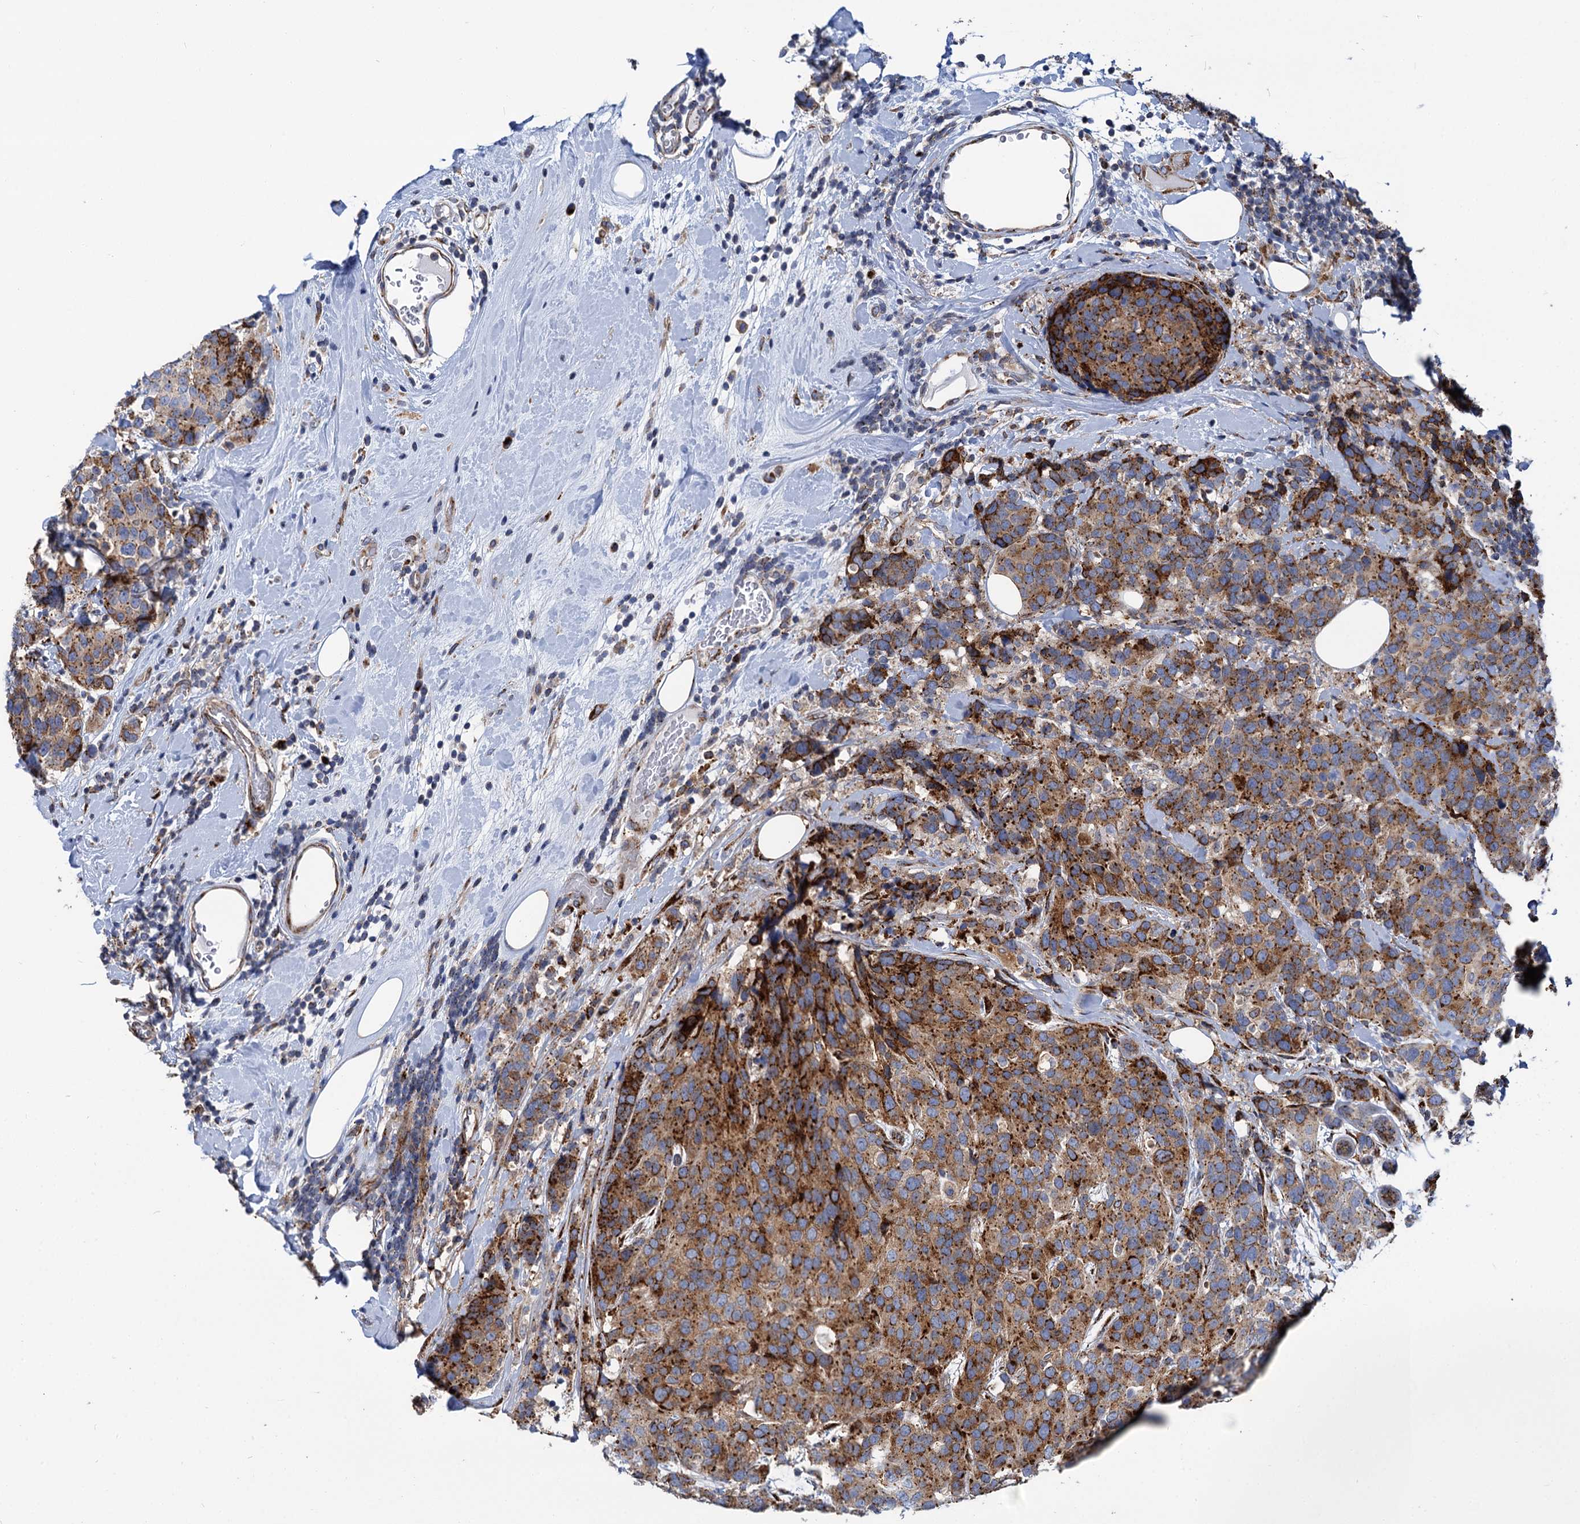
{"staining": {"intensity": "moderate", "quantity": ">75%", "location": "cytoplasmic/membranous"}, "tissue": "breast cancer", "cell_type": "Tumor cells", "image_type": "cancer", "snomed": [{"axis": "morphology", "description": "Lobular carcinoma"}, {"axis": "topography", "description": "Breast"}], "caption": "High-power microscopy captured an IHC photomicrograph of breast lobular carcinoma, revealing moderate cytoplasmic/membranous expression in about >75% of tumor cells.", "gene": "SUPT20H", "patient": {"sex": "female", "age": 59}}